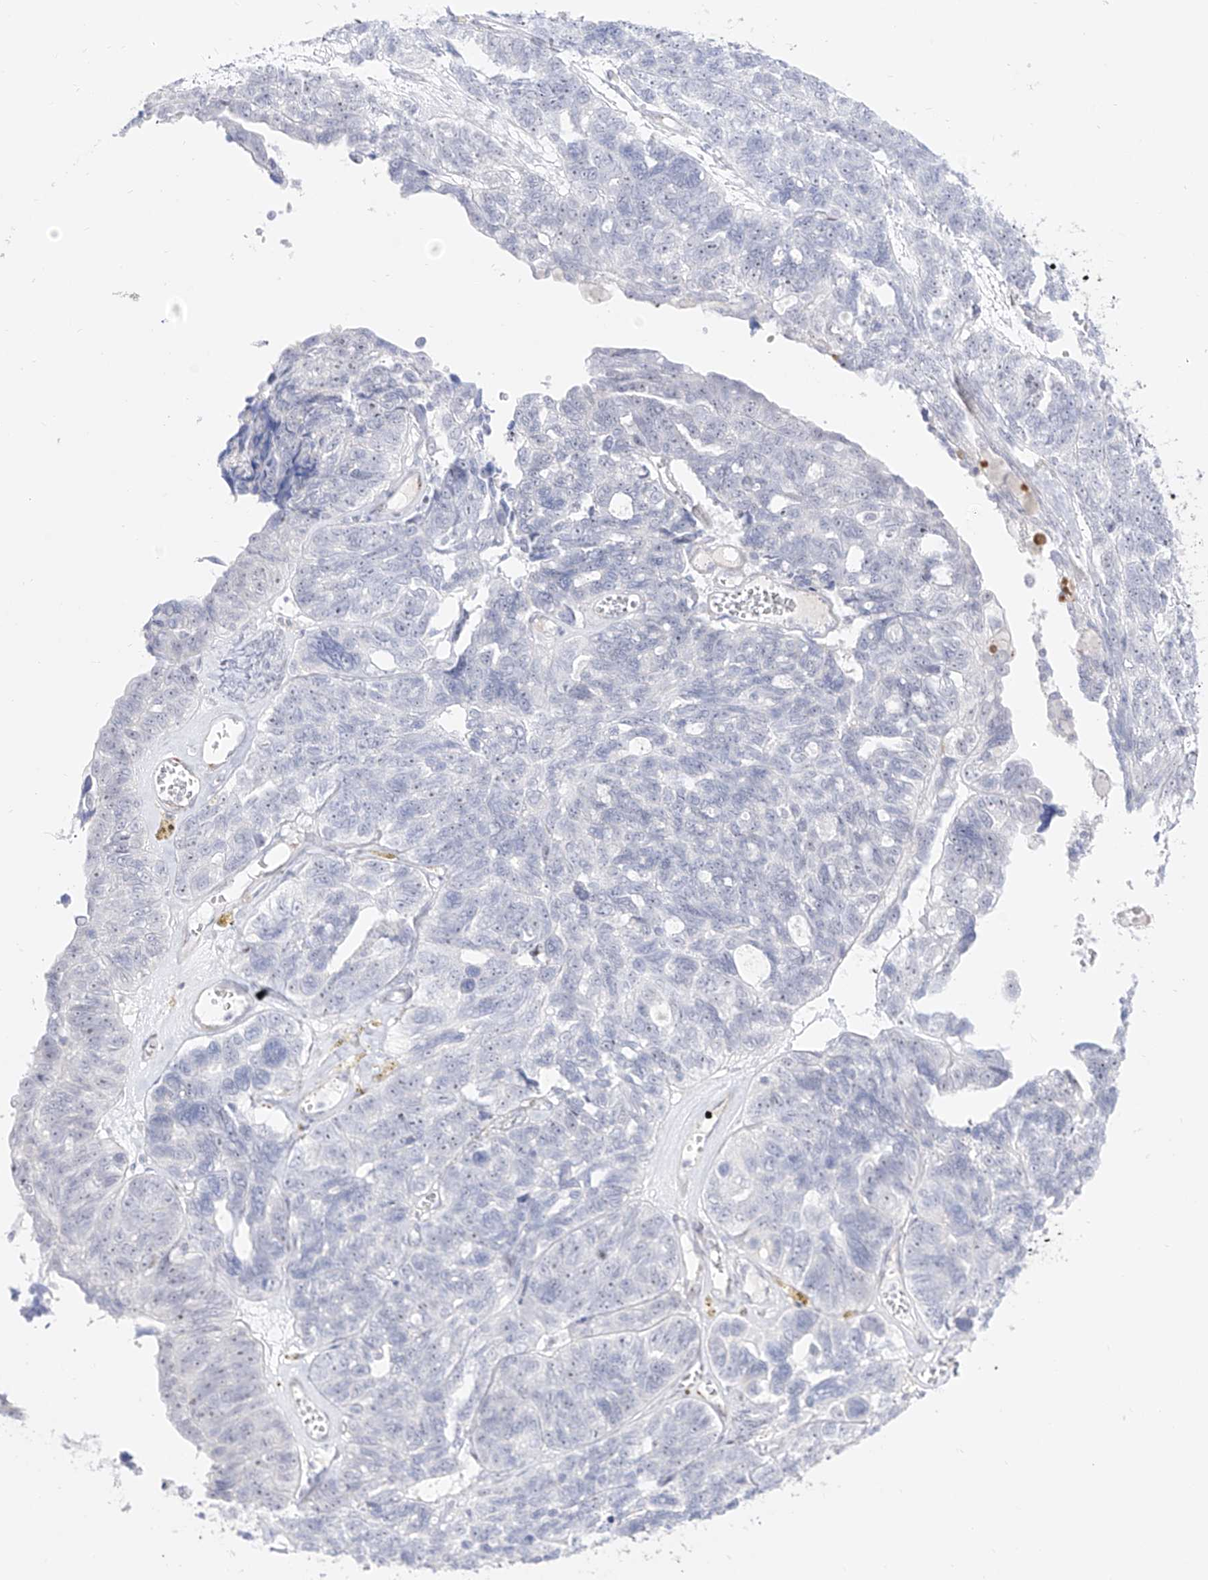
{"staining": {"intensity": "negative", "quantity": "none", "location": "none"}, "tissue": "ovarian cancer", "cell_type": "Tumor cells", "image_type": "cancer", "snomed": [{"axis": "morphology", "description": "Cystadenocarcinoma, serous, NOS"}, {"axis": "topography", "description": "Ovary"}], "caption": "Tumor cells show no significant protein positivity in serous cystadenocarcinoma (ovarian). Nuclei are stained in blue.", "gene": "ZNF180", "patient": {"sex": "female", "age": 79}}